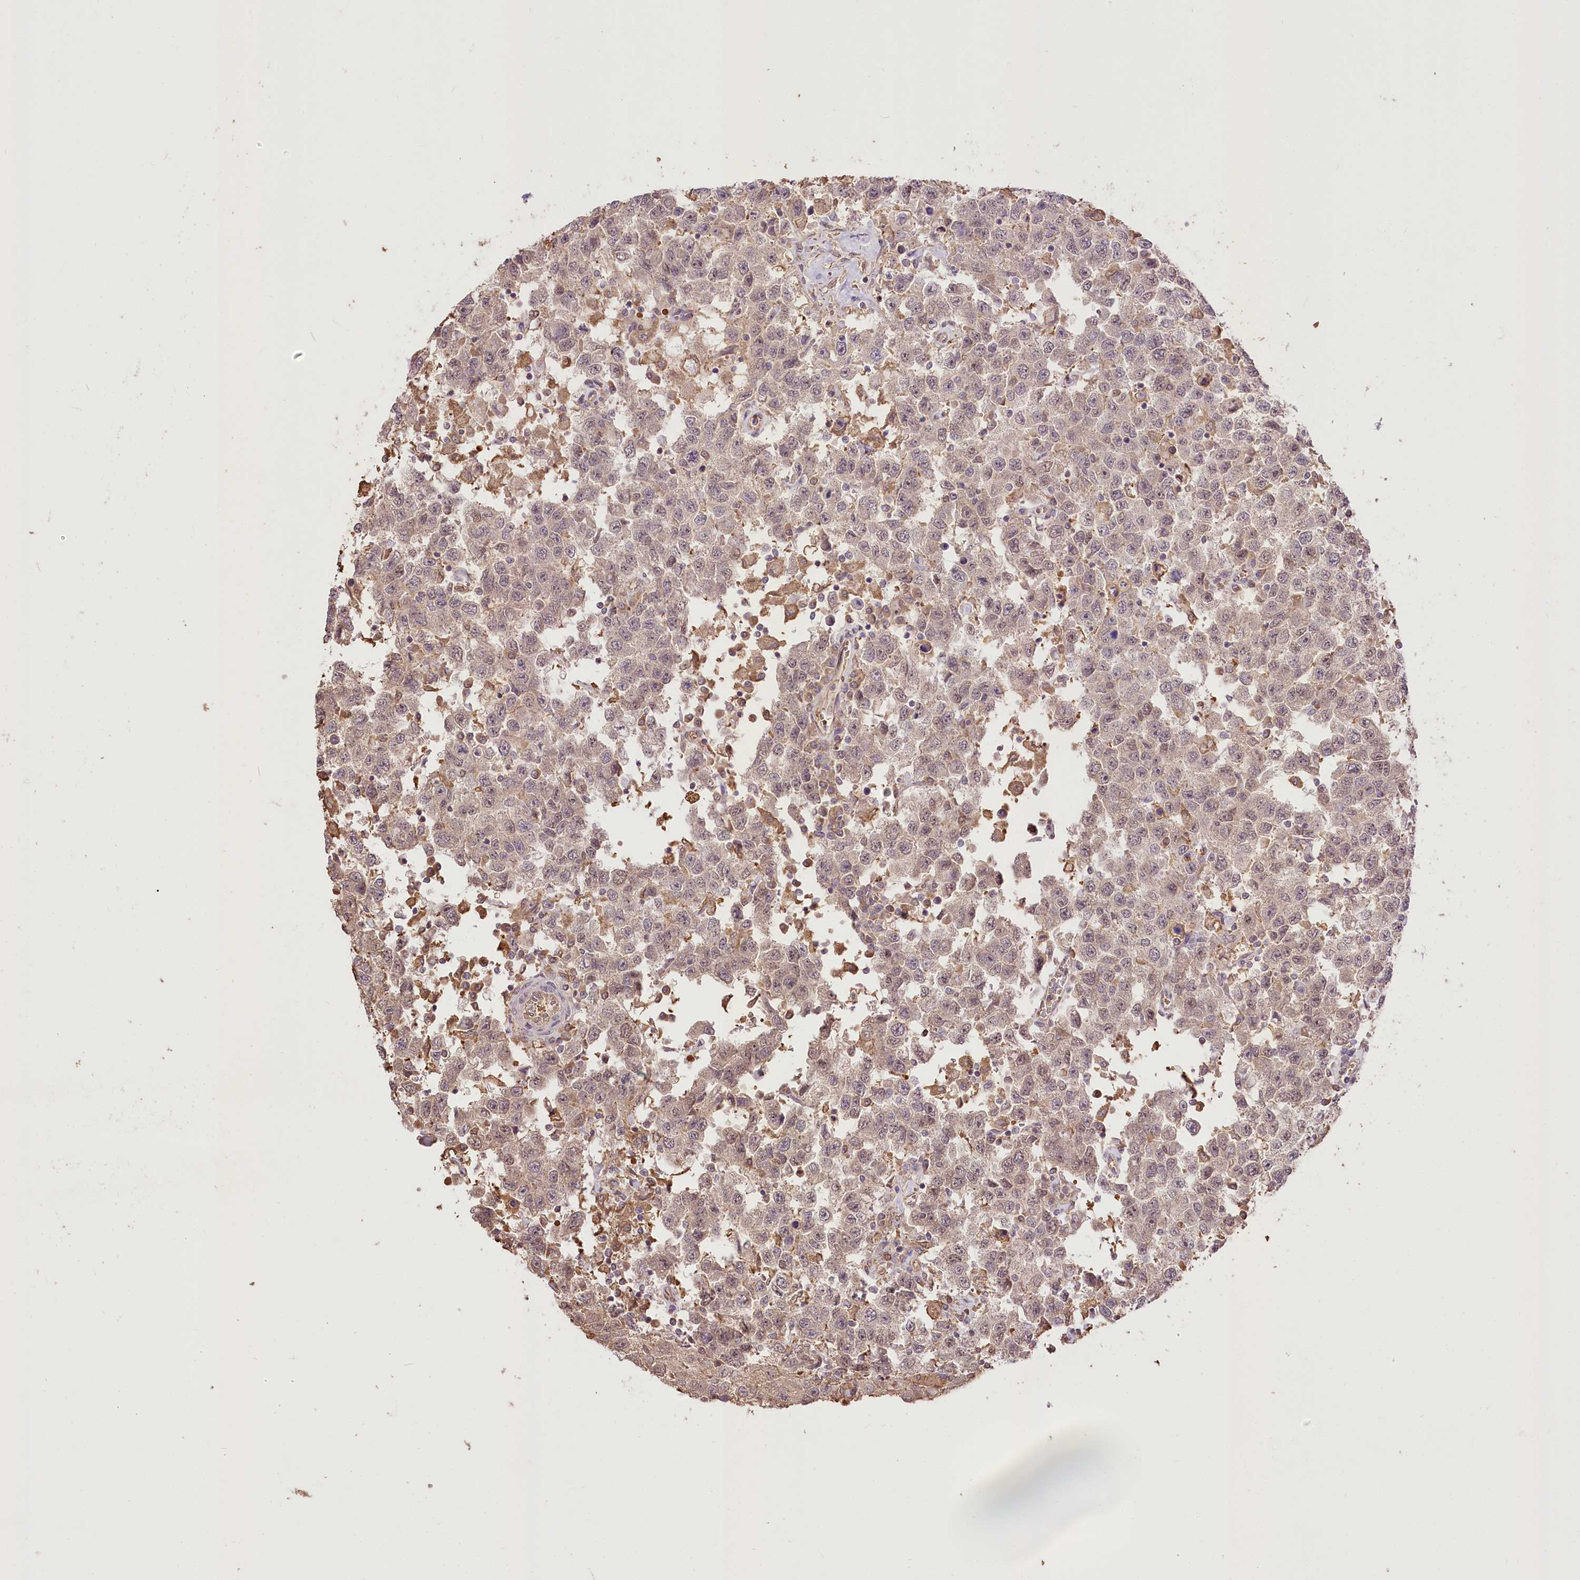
{"staining": {"intensity": "weak", "quantity": "<25%", "location": "cytoplasmic/membranous"}, "tissue": "testis cancer", "cell_type": "Tumor cells", "image_type": "cancer", "snomed": [{"axis": "morphology", "description": "Seminoma, NOS"}, {"axis": "topography", "description": "Testis"}], "caption": "High power microscopy micrograph of an immunohistochemistry photomicrograph of seminoma (testis), revealing no significant staining in tumor cells.", "gene": "R3HDM2", "patient": {"sex": "male", "age": 41}}